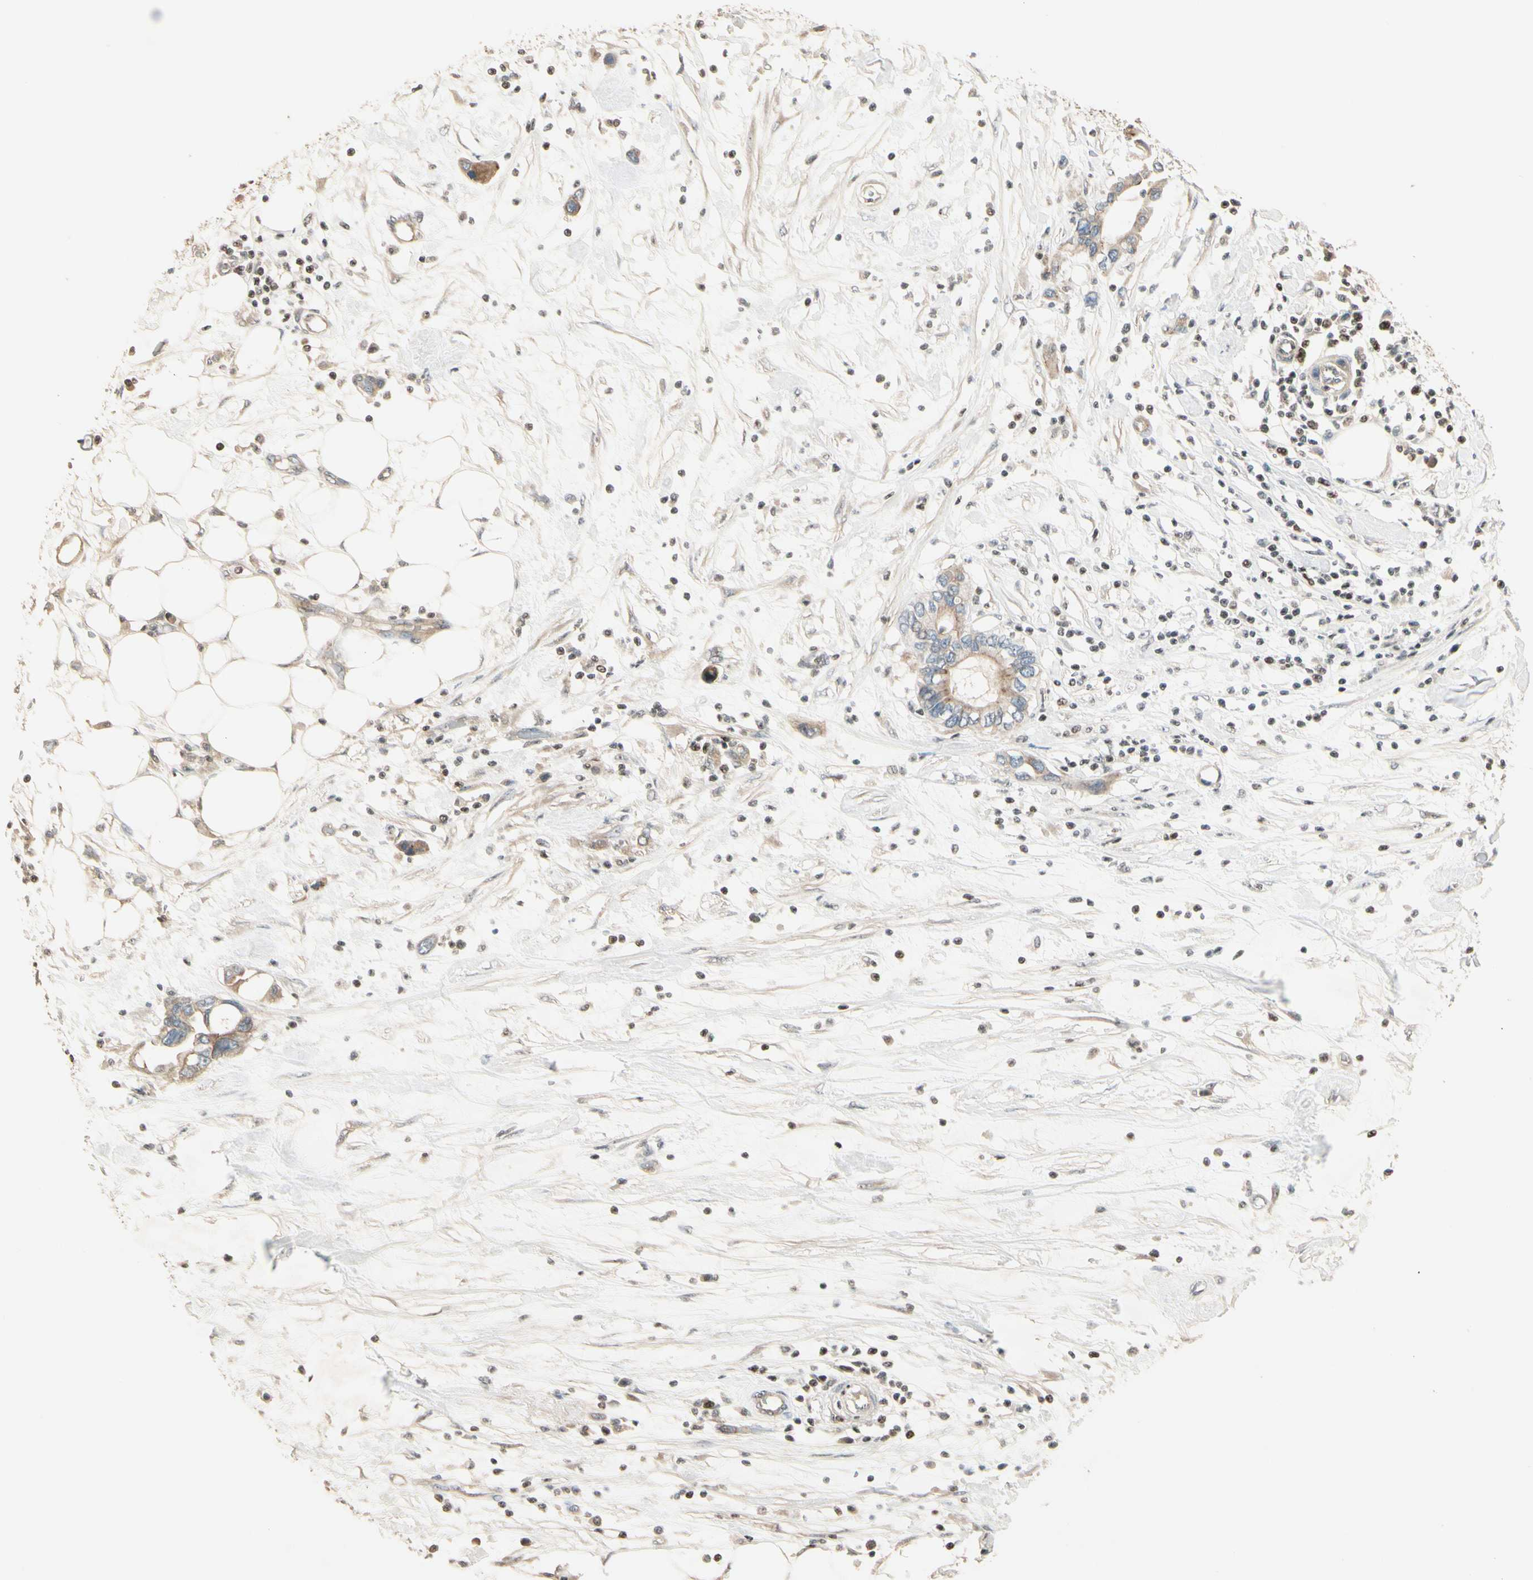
{"staining": {"intensity": "weak", "quantity": ">75%", "location": "cytoplasmic/membranous"}, "tissue": "pancreatic cancer", "cell_type": "Tumor cells", "image_type": "cancer", "snomed": [{"axis": "morphology", "description": "Adenocarcinoma, NOS"}, {"axis": "topography", "description": "Pancreas"}], "caption": "Tumor cells reveal weak cytoplasmic/membranous staining in approximately >75% of cells in pancreatic cancer. The staining was performed using DAB to visualize the protein expression in brown, while the nuclei were stained in blue with hematoxylin (Magnification: 20x).", "gene": "NFYA", "patient": {"sex": "female", "age": 57}}